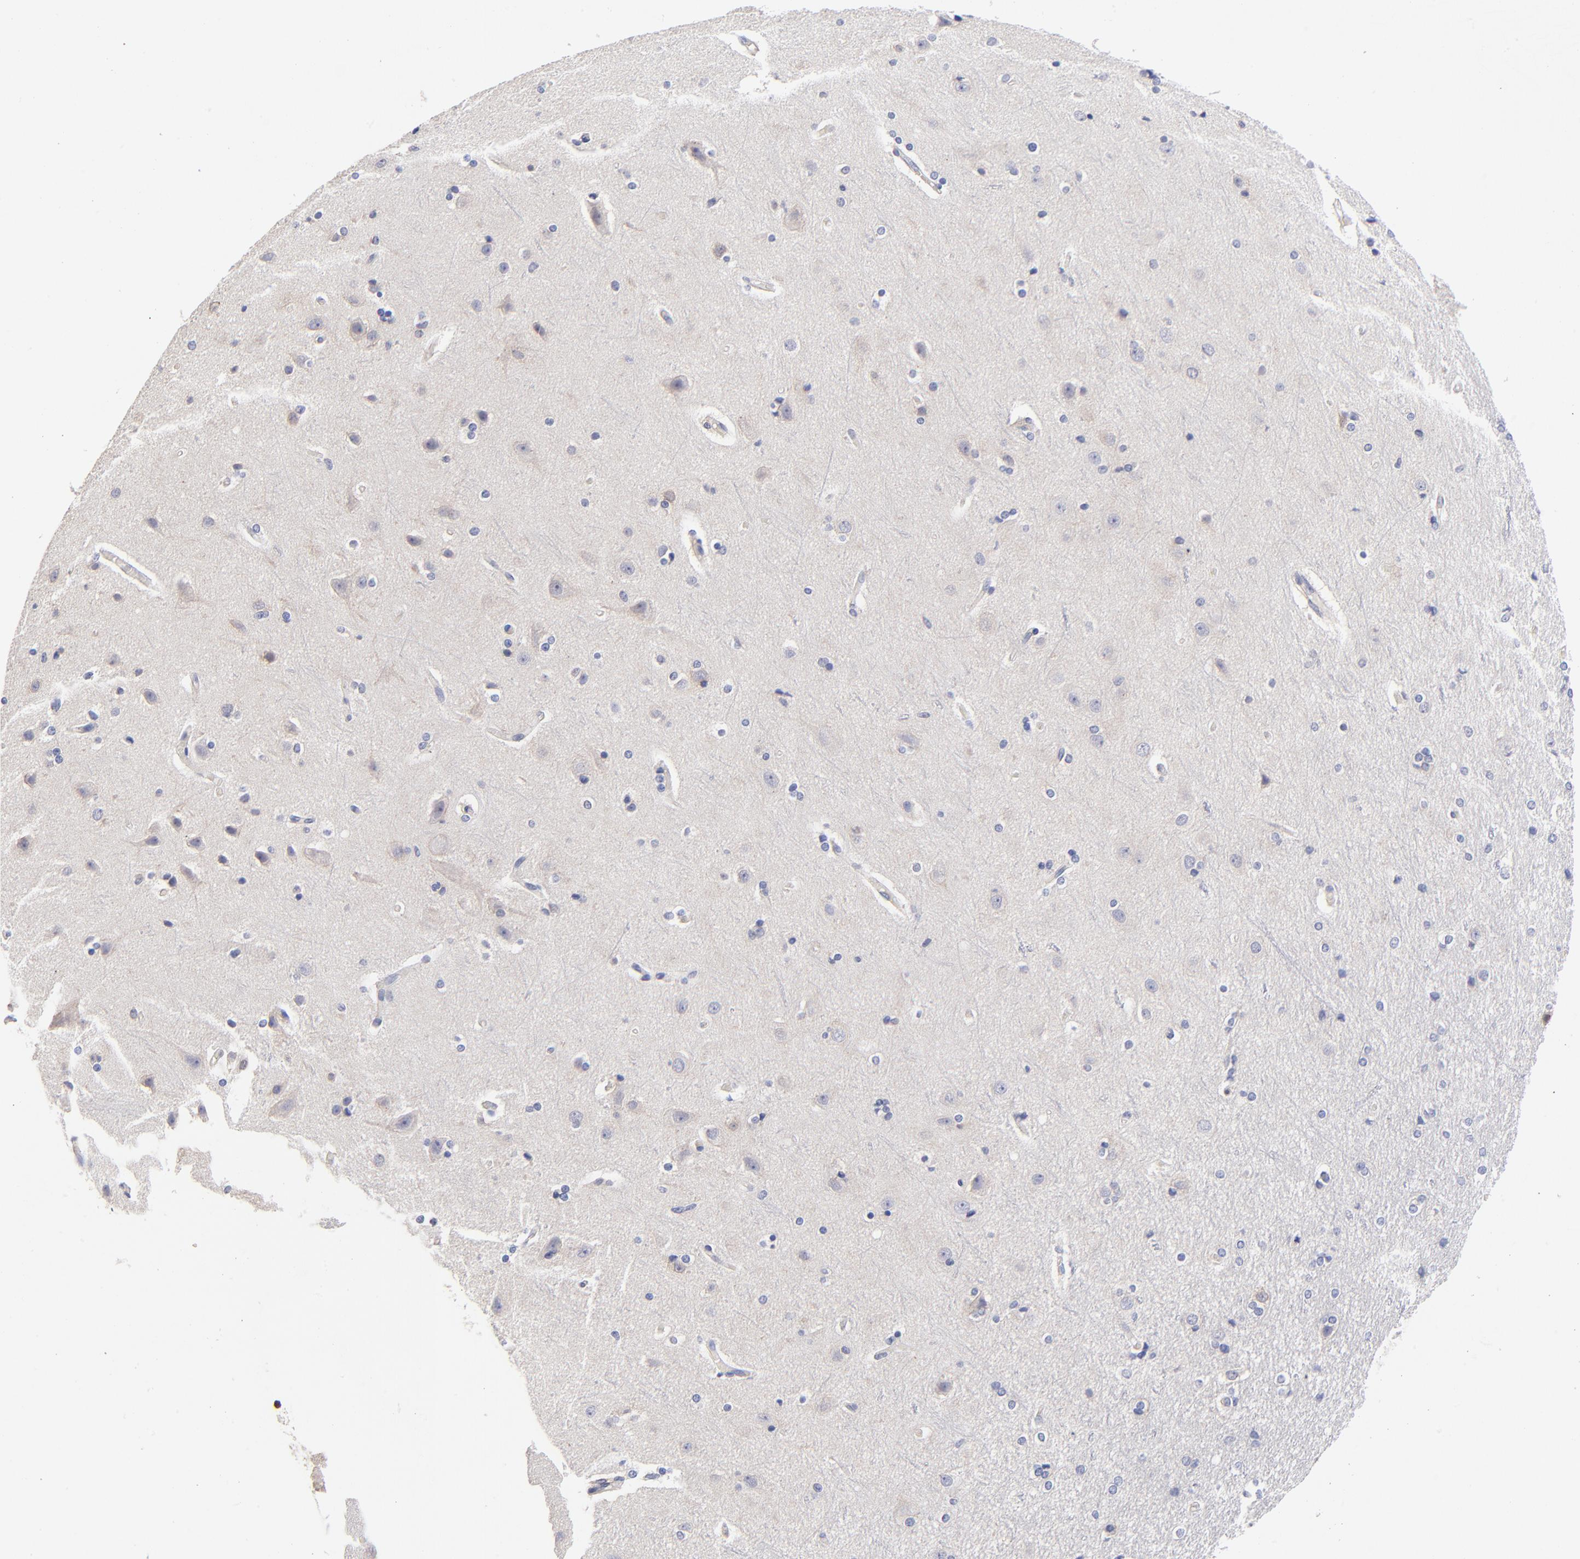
{"staining": {"intensity": "negative", "quantity": "none", "location": "none"}, "tissue": "cerebral cortex", "cell_type": "Endothelial cells", "image_type": "normal", "snomed": [{"axis": "morphology", "description": "Normal tissue, NOS"}, {"axis": "topography", "description": "Cerebral cortex"}], "caption": "Human cerebral cortex stained for a protein using immunohistochemistry demonstrates no expression in endothelial cells.", "gene": "DCTPP1", "patient": {"sex": "male", "age": 62}}